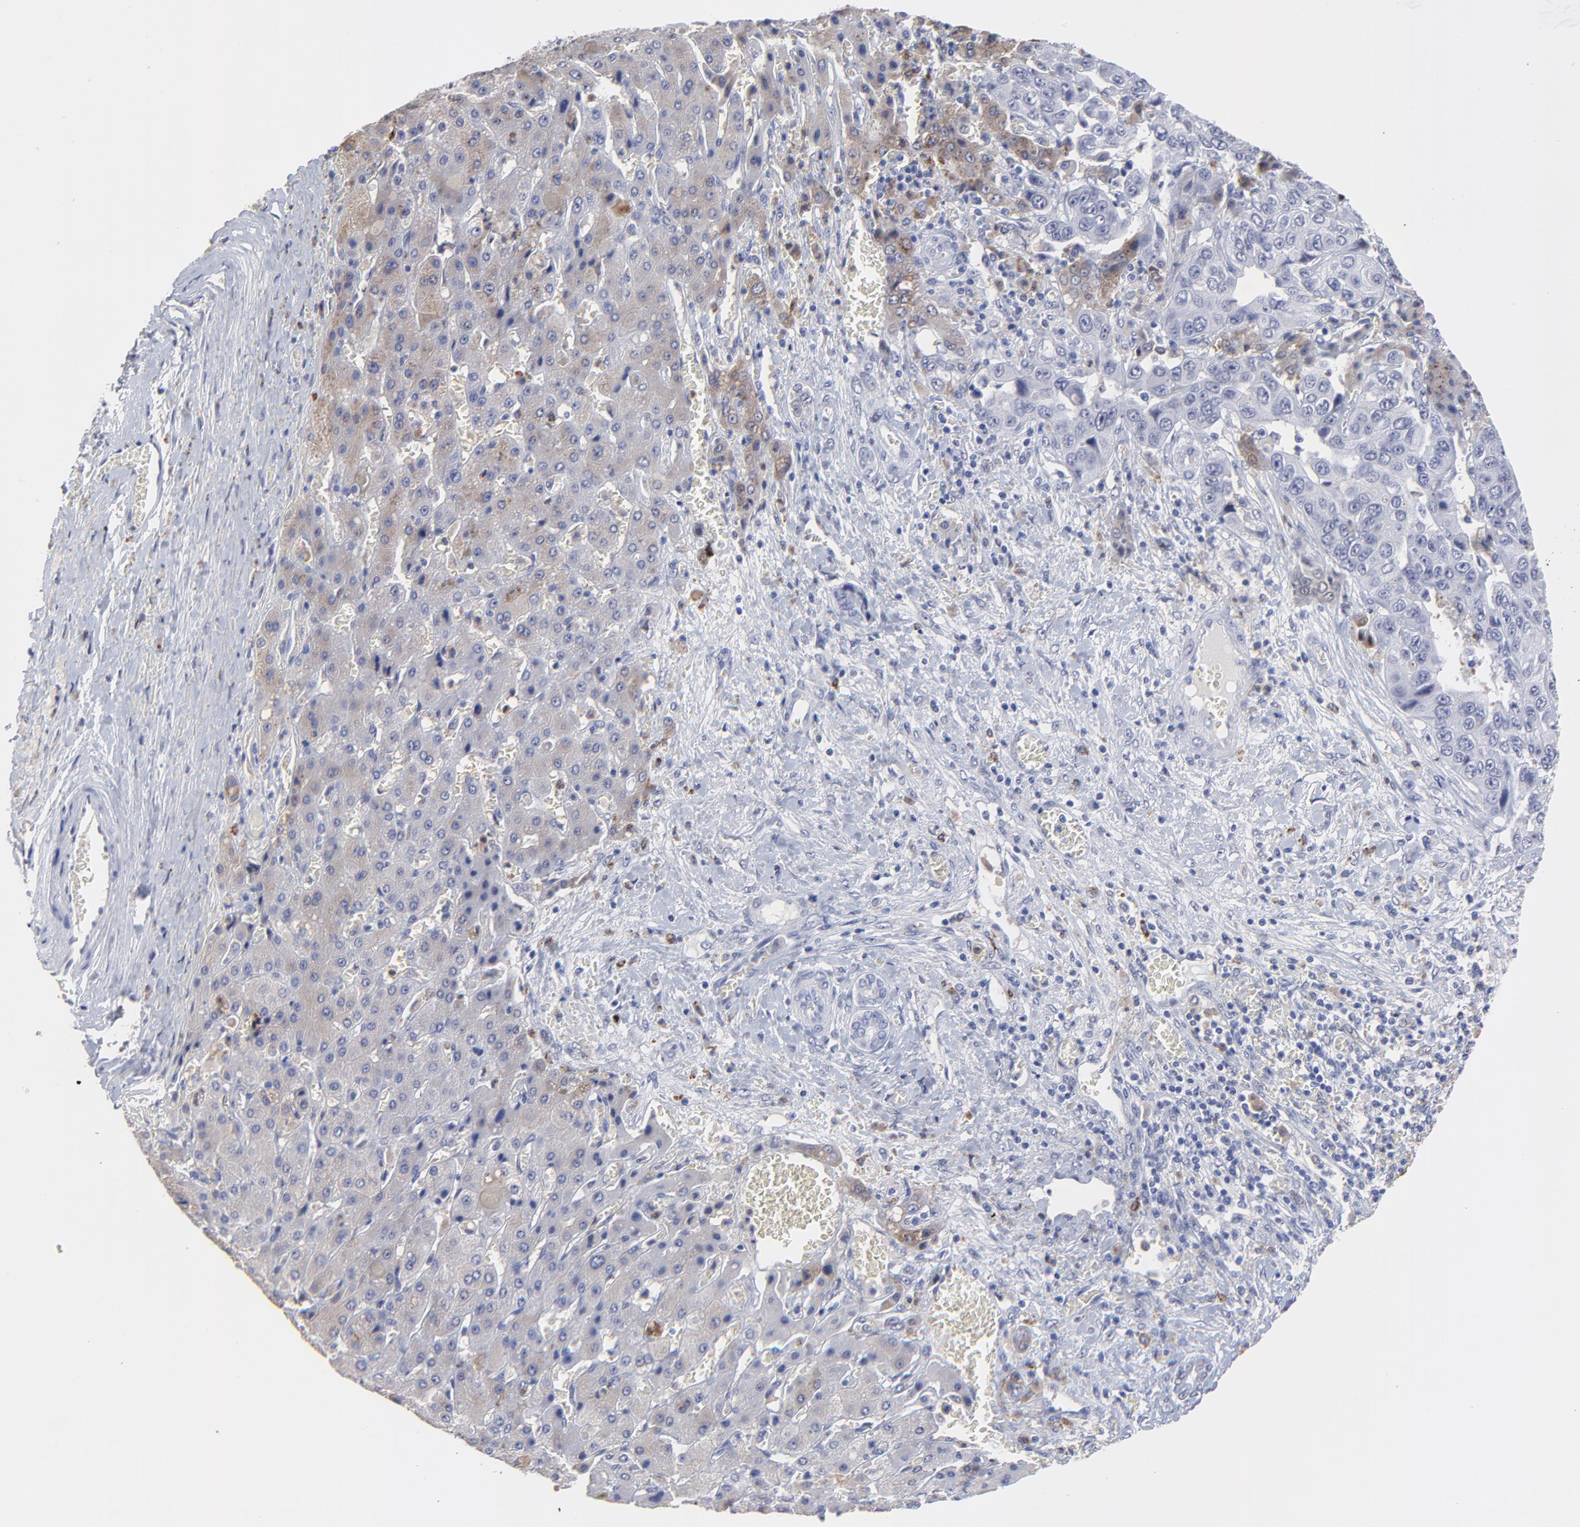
{"staining": {"intensity": "weak", "quantity": "<25%", "location": "cytoplasmic/membranous"}, "tissue": "liver cancer", "cell_type": "Tumor cells", "image_type": "cancer", "snomed": [{"axis": "morphology", "description": "Cholangiocarcinoma"}, {"axis": "topography", "description": "Liver"}], "caption": "Cholangiocarcinoma (liver) was stained to show a protein in brown. There is no significant expression in tumor cells. (DAB IHC with hematoxylin counter stain).", "gene": "SMARCA1", "patient": {"sex": "female", "age": 52}}